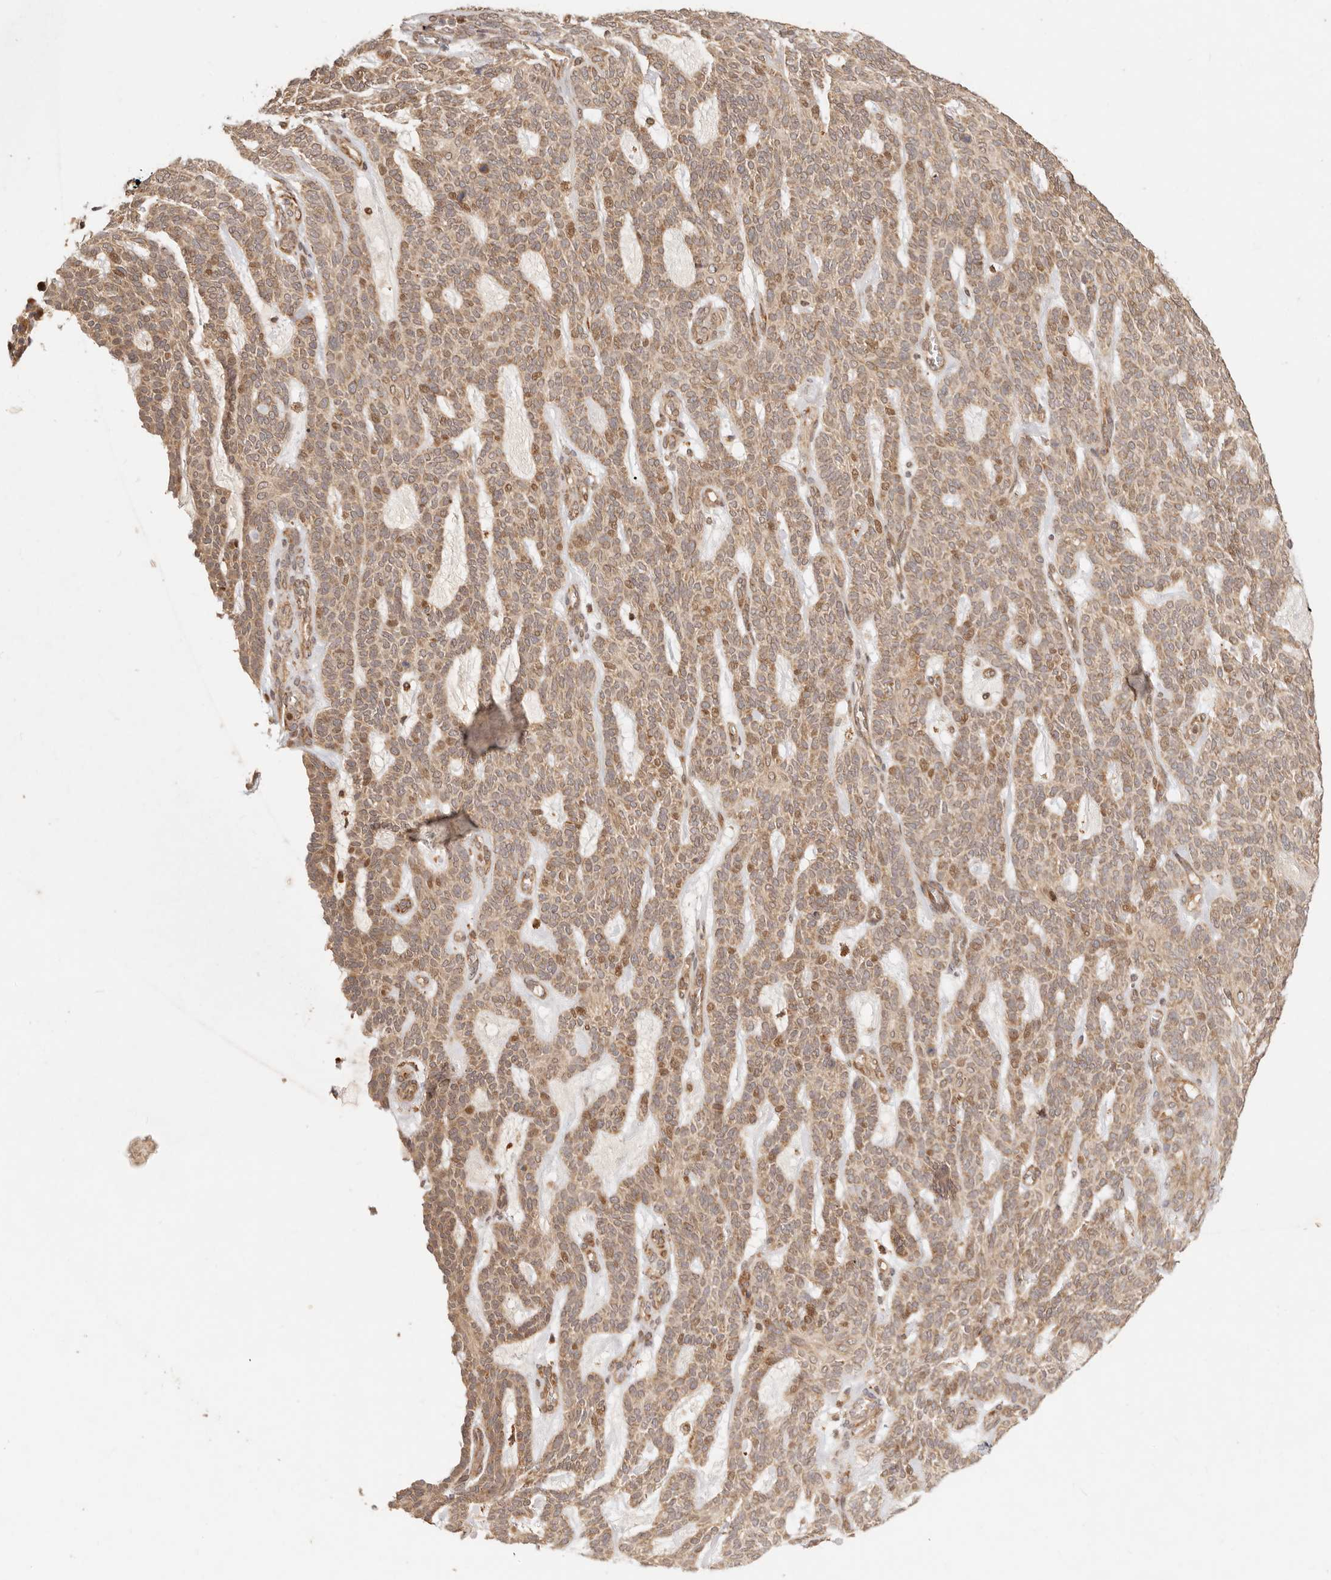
{"staining": {"intensity": "moderate", "quantity": ">75%", "location": "cytoplasmic/membranous,nuclear"}, "tissue": "skin cancer", "cell_type": "Tumor cells", "image_type": "cancer", "snomed": [{"axis": "morphology", "description": "Squamous cell carcinoma, NOS"}, {"axis": "topography", "description": "Skin"}], "caption": "Protein expression analysis of human skin squamous cell carcinoma reveals moderate cytoplasmic/membranous and nuclear expression in about >75% of tumor cells.", "gene": "TIMM17A", "patient": {"sex": "female", "age": 90}}